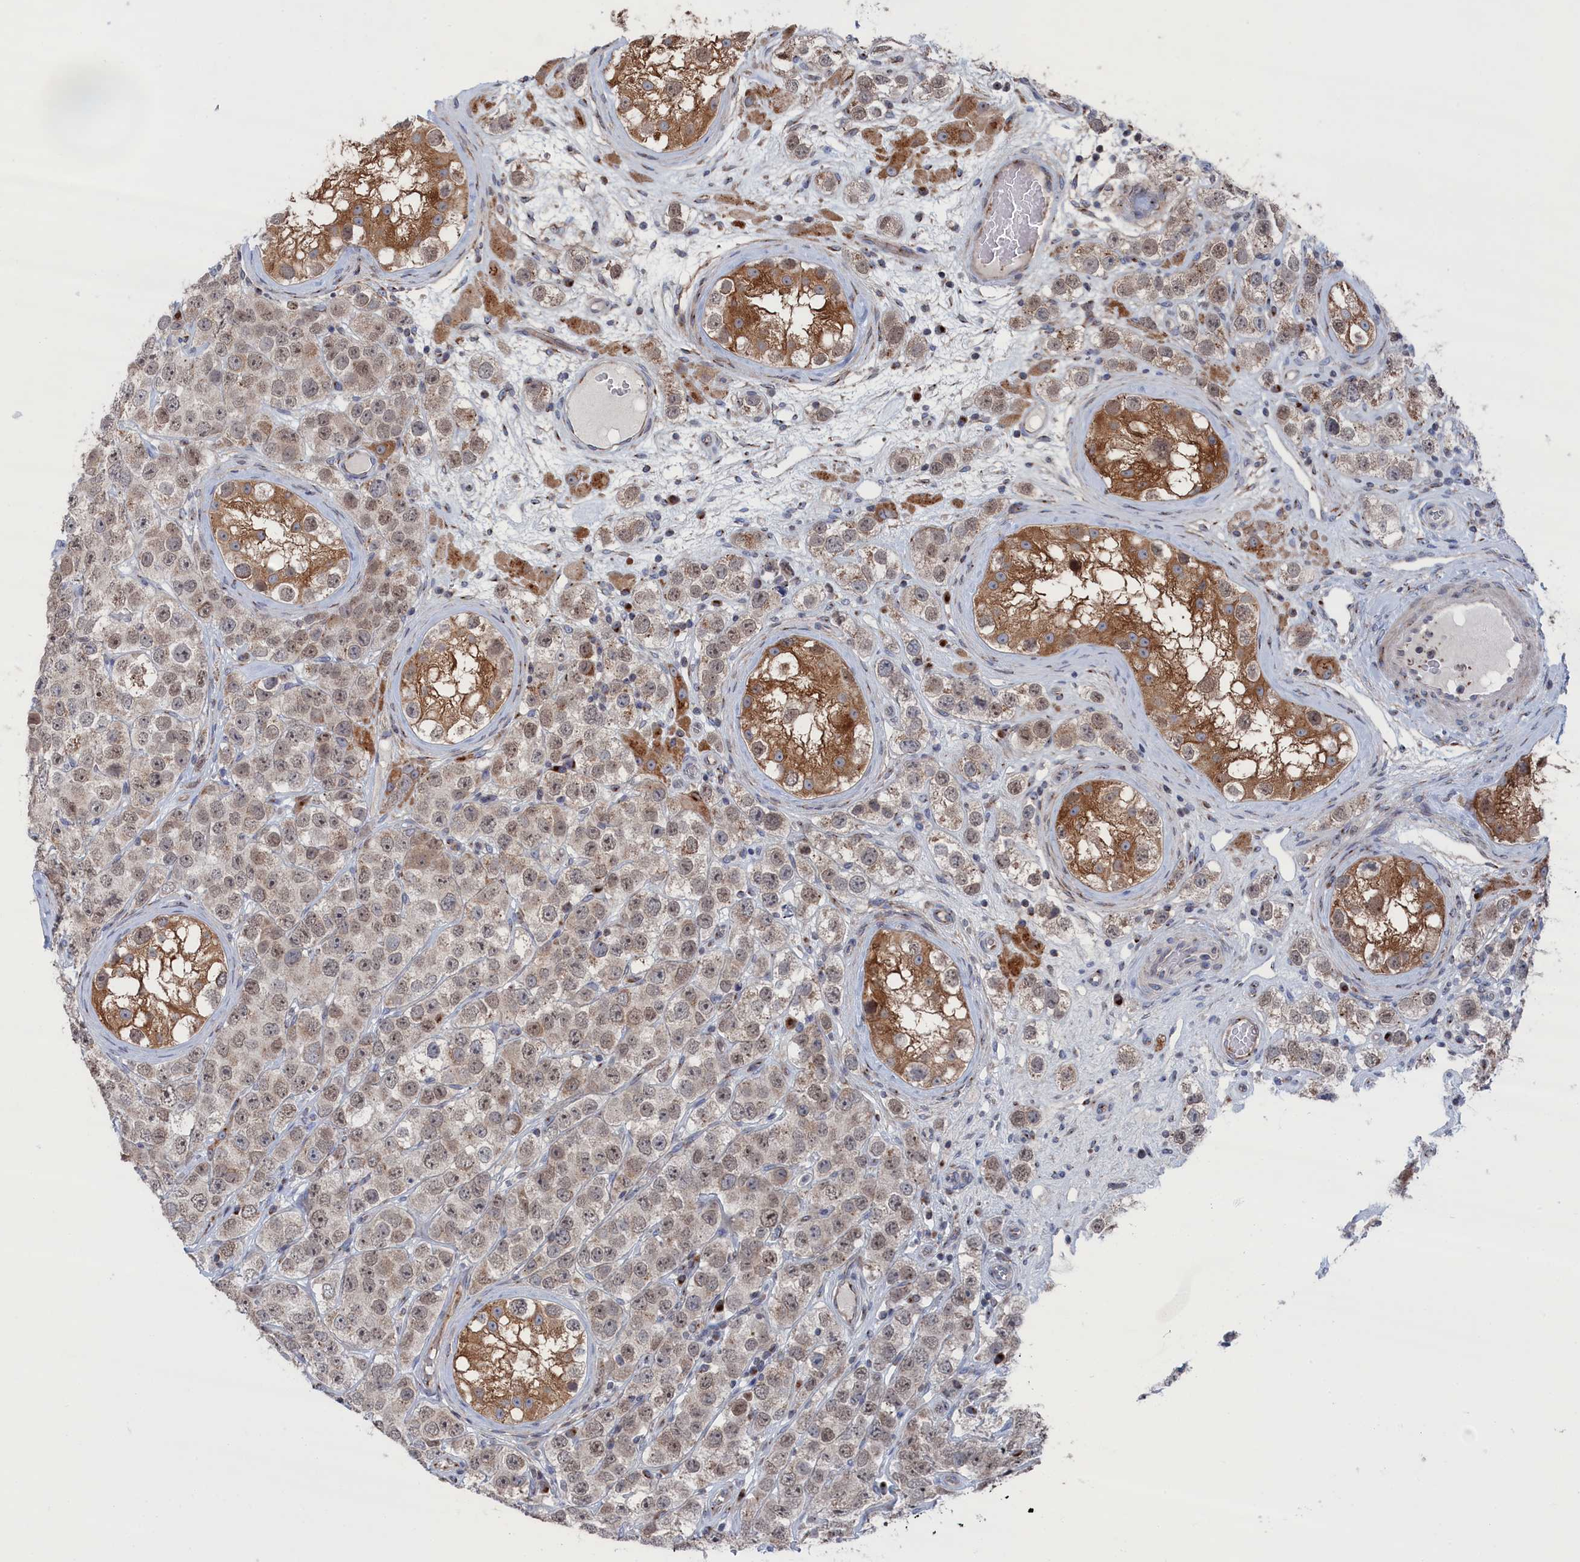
{"staining": {"intensity": "weak", "quantity": ">75%", "location": "nuclear"}, "tissue": "testis cancer", "cell_type": "Tumor cells", "image_type": "cancer", "snomed": [{"axis": "morphology", "description": "Seminoma, NOS"}, {"axis": "topography", "description": "Testis"}], "caption": "High-magnification brightfield microscopy of testis cancer (seminoma) stained with DAB (brown) and counterstained with hematoxylin (blue). tumor cells exhibit weak nuclear expression is seen in approximately>75% of cells.", "gene": "IRX1", "patient": {"sex": "male", "age": 28}}